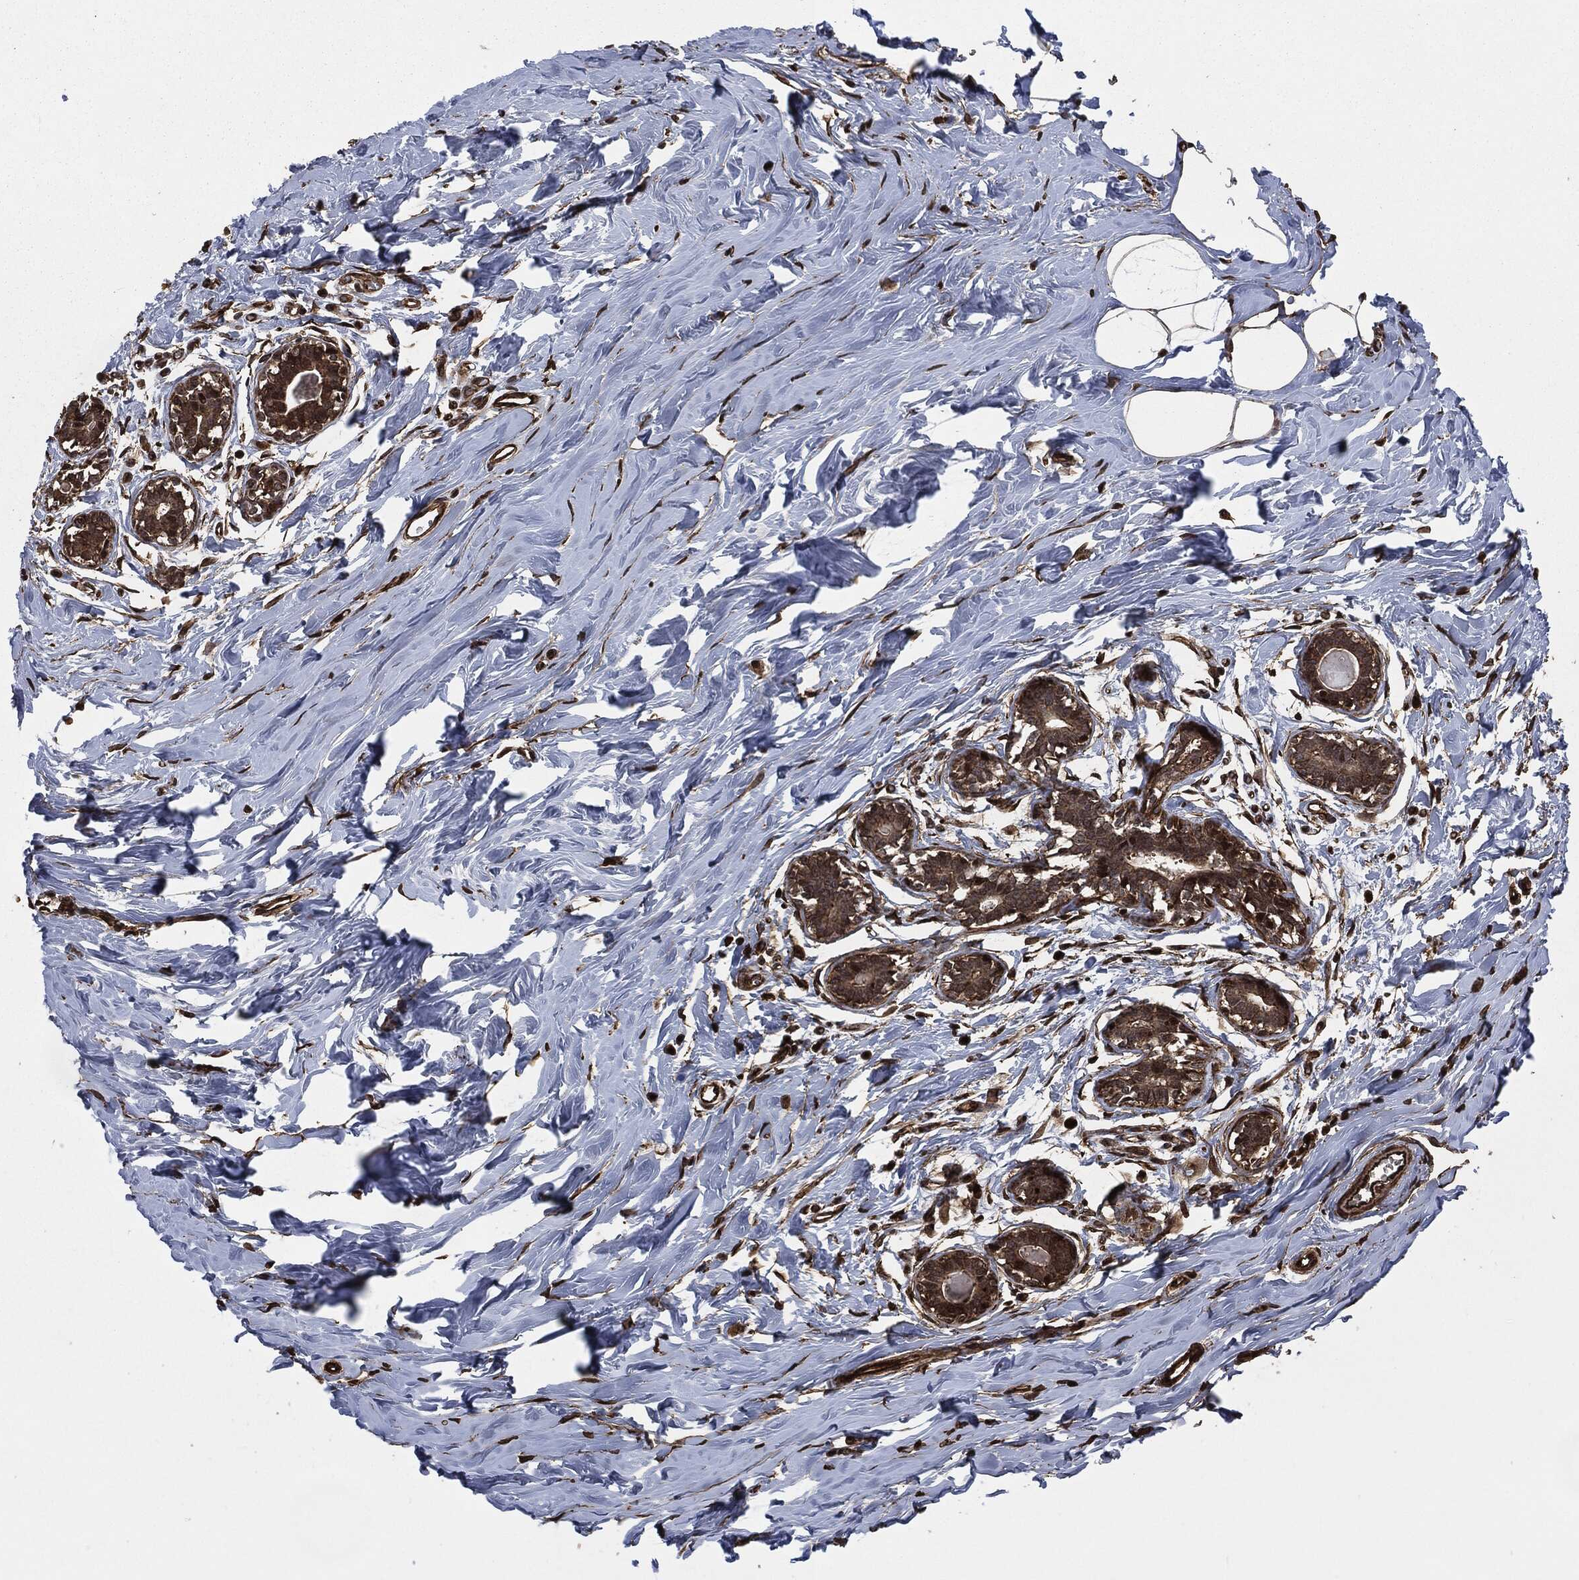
{"staining": {"intensity": "strong", "quantity": ">75%", "location": "cytoplasmic/membranous"}, "tissue": "breast", "cell_type": "Adipocytes", "image_type": "normal", "snomed": [{"axis": "morphology", "description": "Normal tissue, NOS"}, {"axis": "morphology", "description": "Lobular carcinoma, in situ"}, {"axis": "topography", "description": "Breast"}], "caption": "High-power microscopy captured an immunohistochemistry (IHC) micrograph of normal breast, revealing strong cytoplasmic/membranous expression in about >75% of adipocytes.", "gene": "HRAS", "patient": {"sex": "female", "age": 35}}